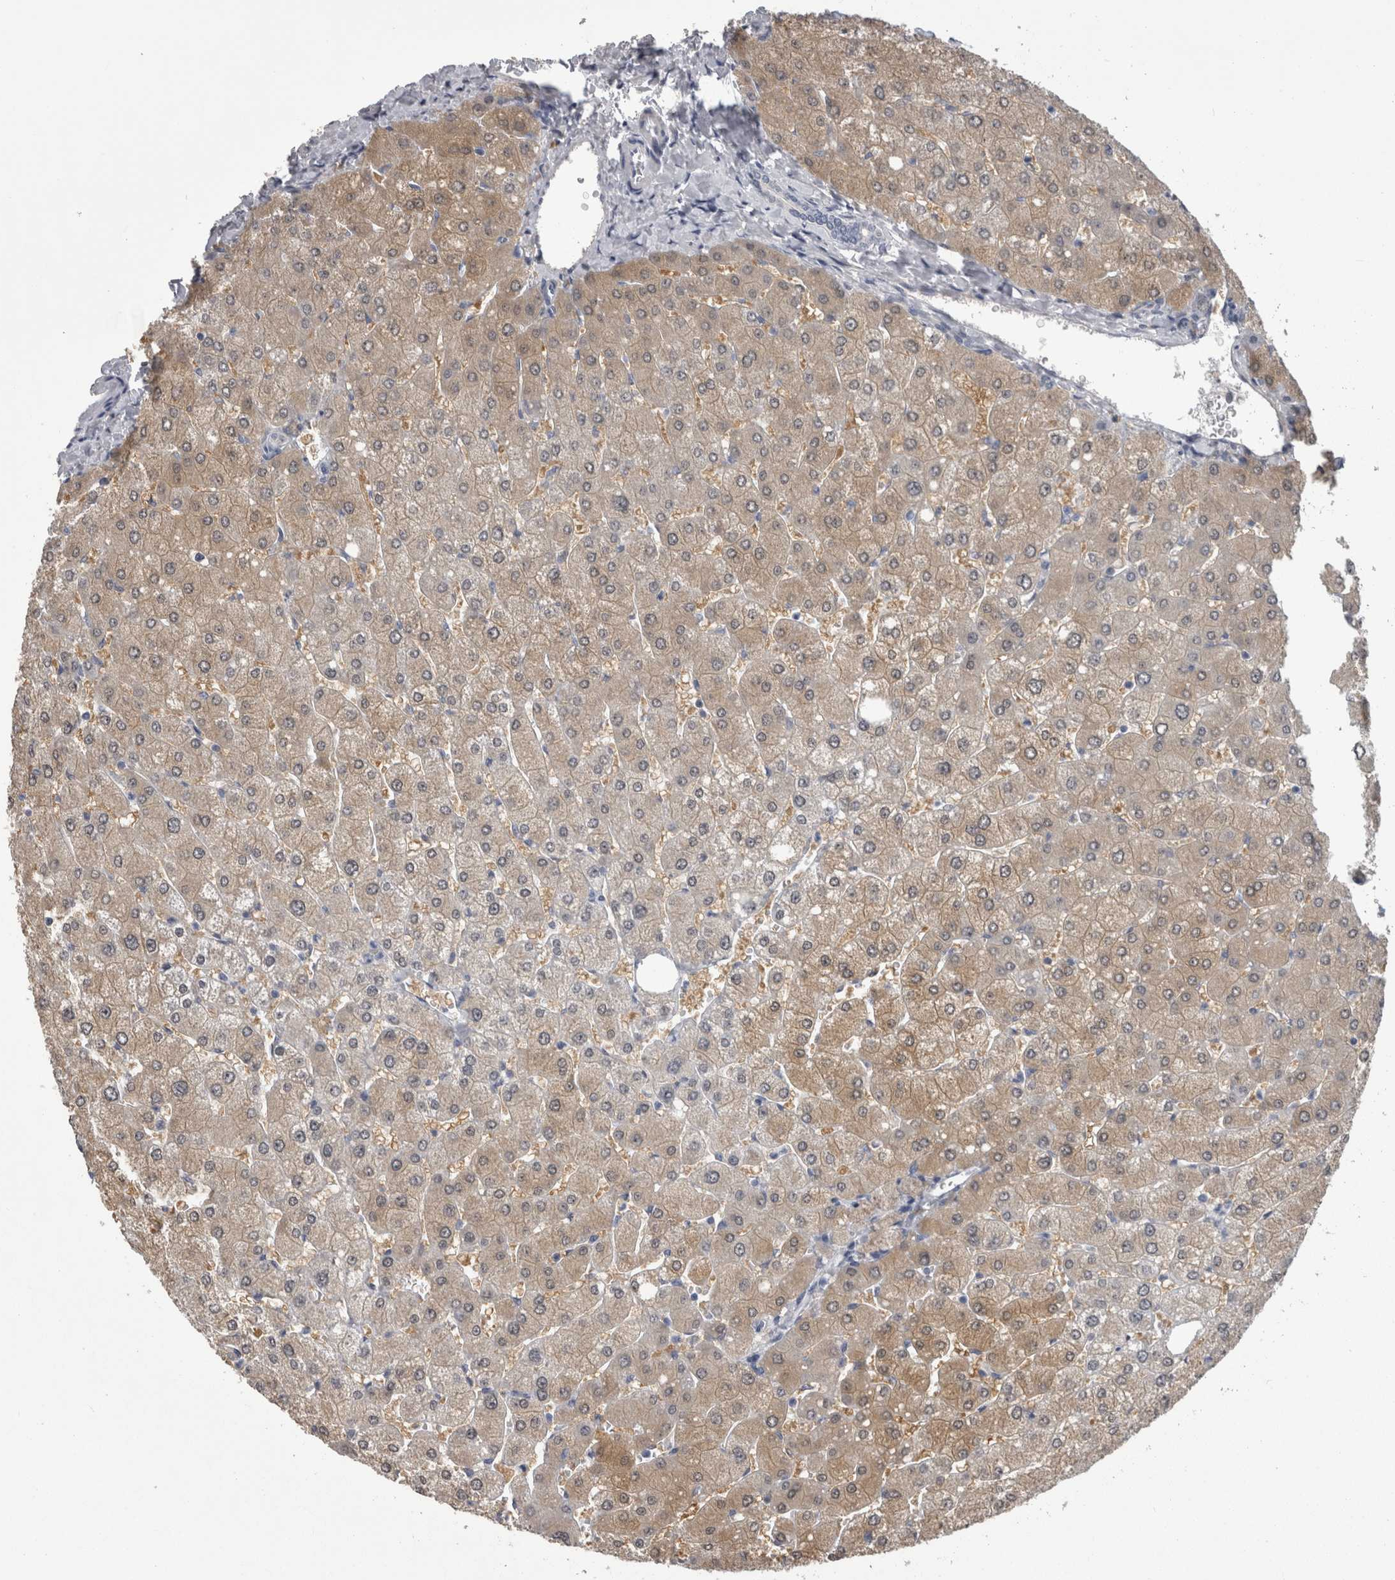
{"staining": {"intensity": "negative", "quantity": "none", "location": "none"}, "tissue": "liver", "cell_type": "Cholangiocytes", "image_type": "normal", "snomed": [{"axis": "morphology", "description": "Normal tissue, NOS"}, {"axis": "topography", "description": "Liver"}], "caption": "High magnification brightfield microscopy of normal liver stained with DAB (3,3'-diaminobenzidine) (brown) and counterstained with hematoxylin (blue): cholangiocytes show no significant staining. (DAB IHC visualized using brightfield microscopy, high magnification).", "gene": "AFMID", "patient": {"sex": "male", "age": 55}}